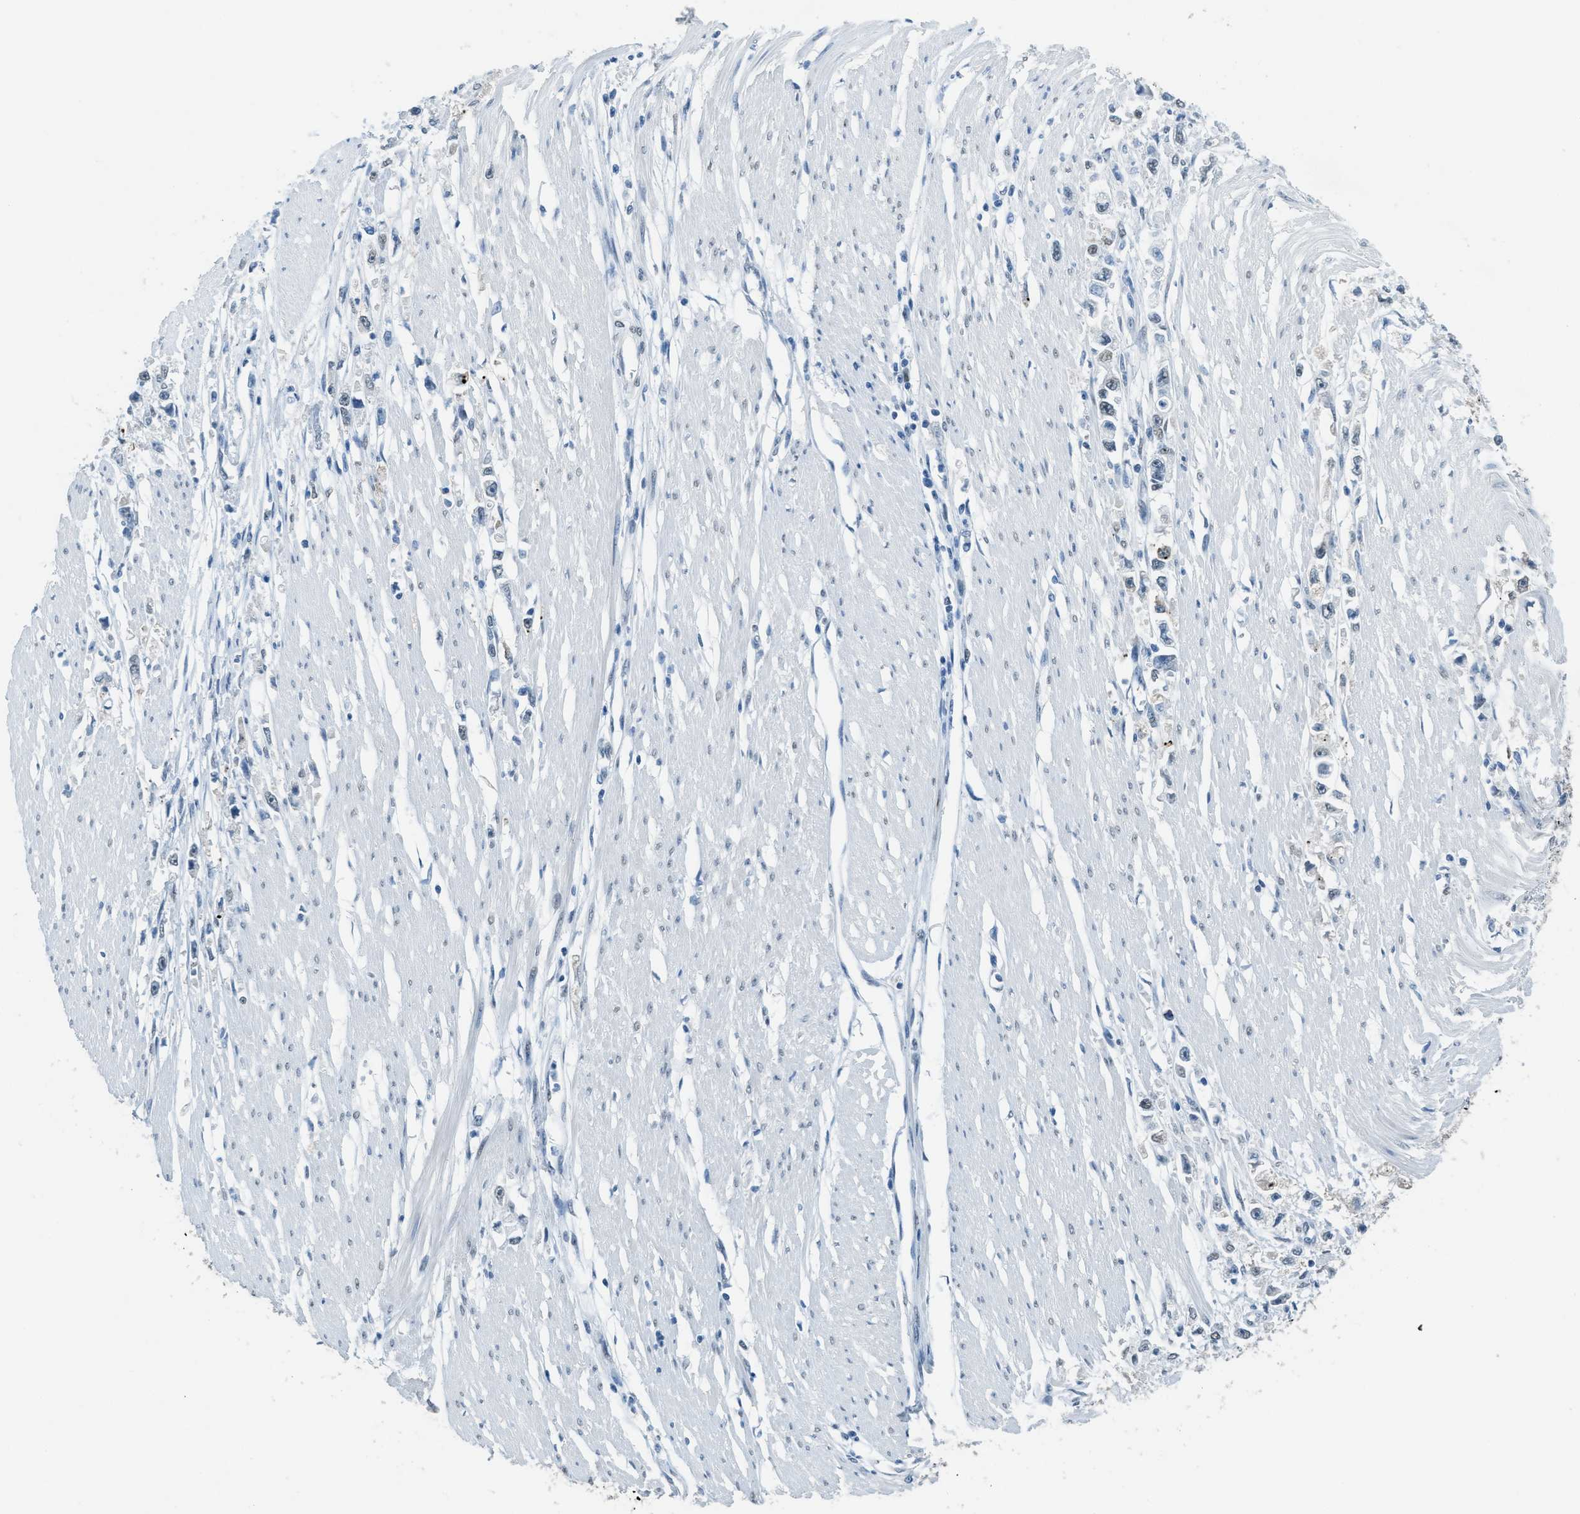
{"staining": {"intensity": "weak", "quantity": "<25%", "location": "nuclear"}, "tissue": "stomach cancer", "cell_type": "Tumor cells", "image_type": "cancer", "snomed": [{"axis": "morphology", "description": "Adenocarcinoma, NOS"}, {"axis": "topography", "description": "Stomach"}], "caption": "IHC of human stomach cancer (adenocarcinoma) displays no expression in tumor cells.", "gene": "TTC13", "patient": {"sex": "female", "age": 59}}